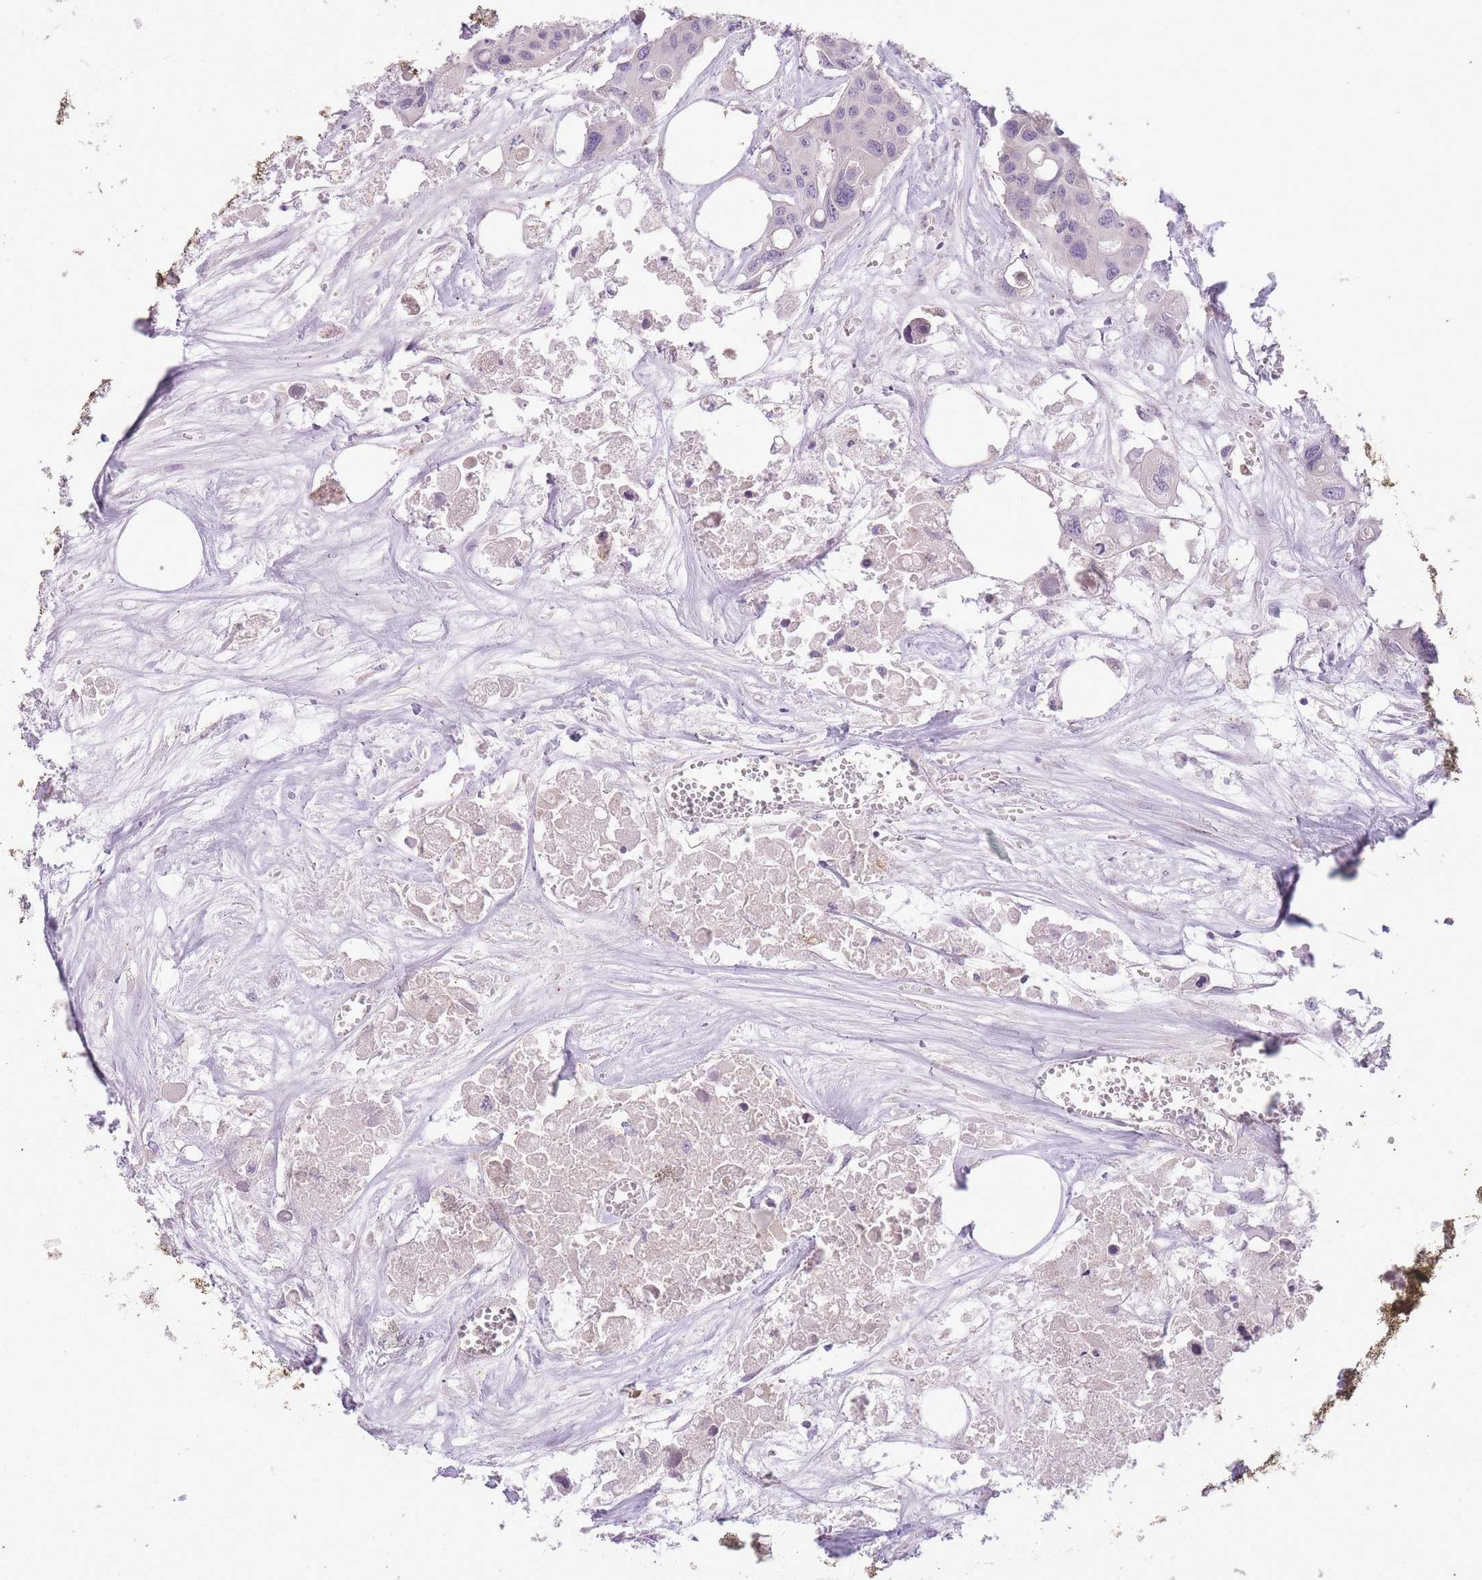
{"staining": {"intensity": "negative", "quantity": "none", "location": "none"}, "tissue": "colorectal cancer", "cell_type": "Tumor cells", "image_type": "cancer", "snomed": [{"axis": "morphology", "description": "Adenocarcinoma, NOS"}, {"axis": "topography", "description": "Colon"}], "caption": "Immunohistochemical staining of human adenocarcinoma (colorectal) displays no significant positivity in tumor cells.", "gene": "CNTNAP3", "patient": {"sex": "male", "age": 77}}